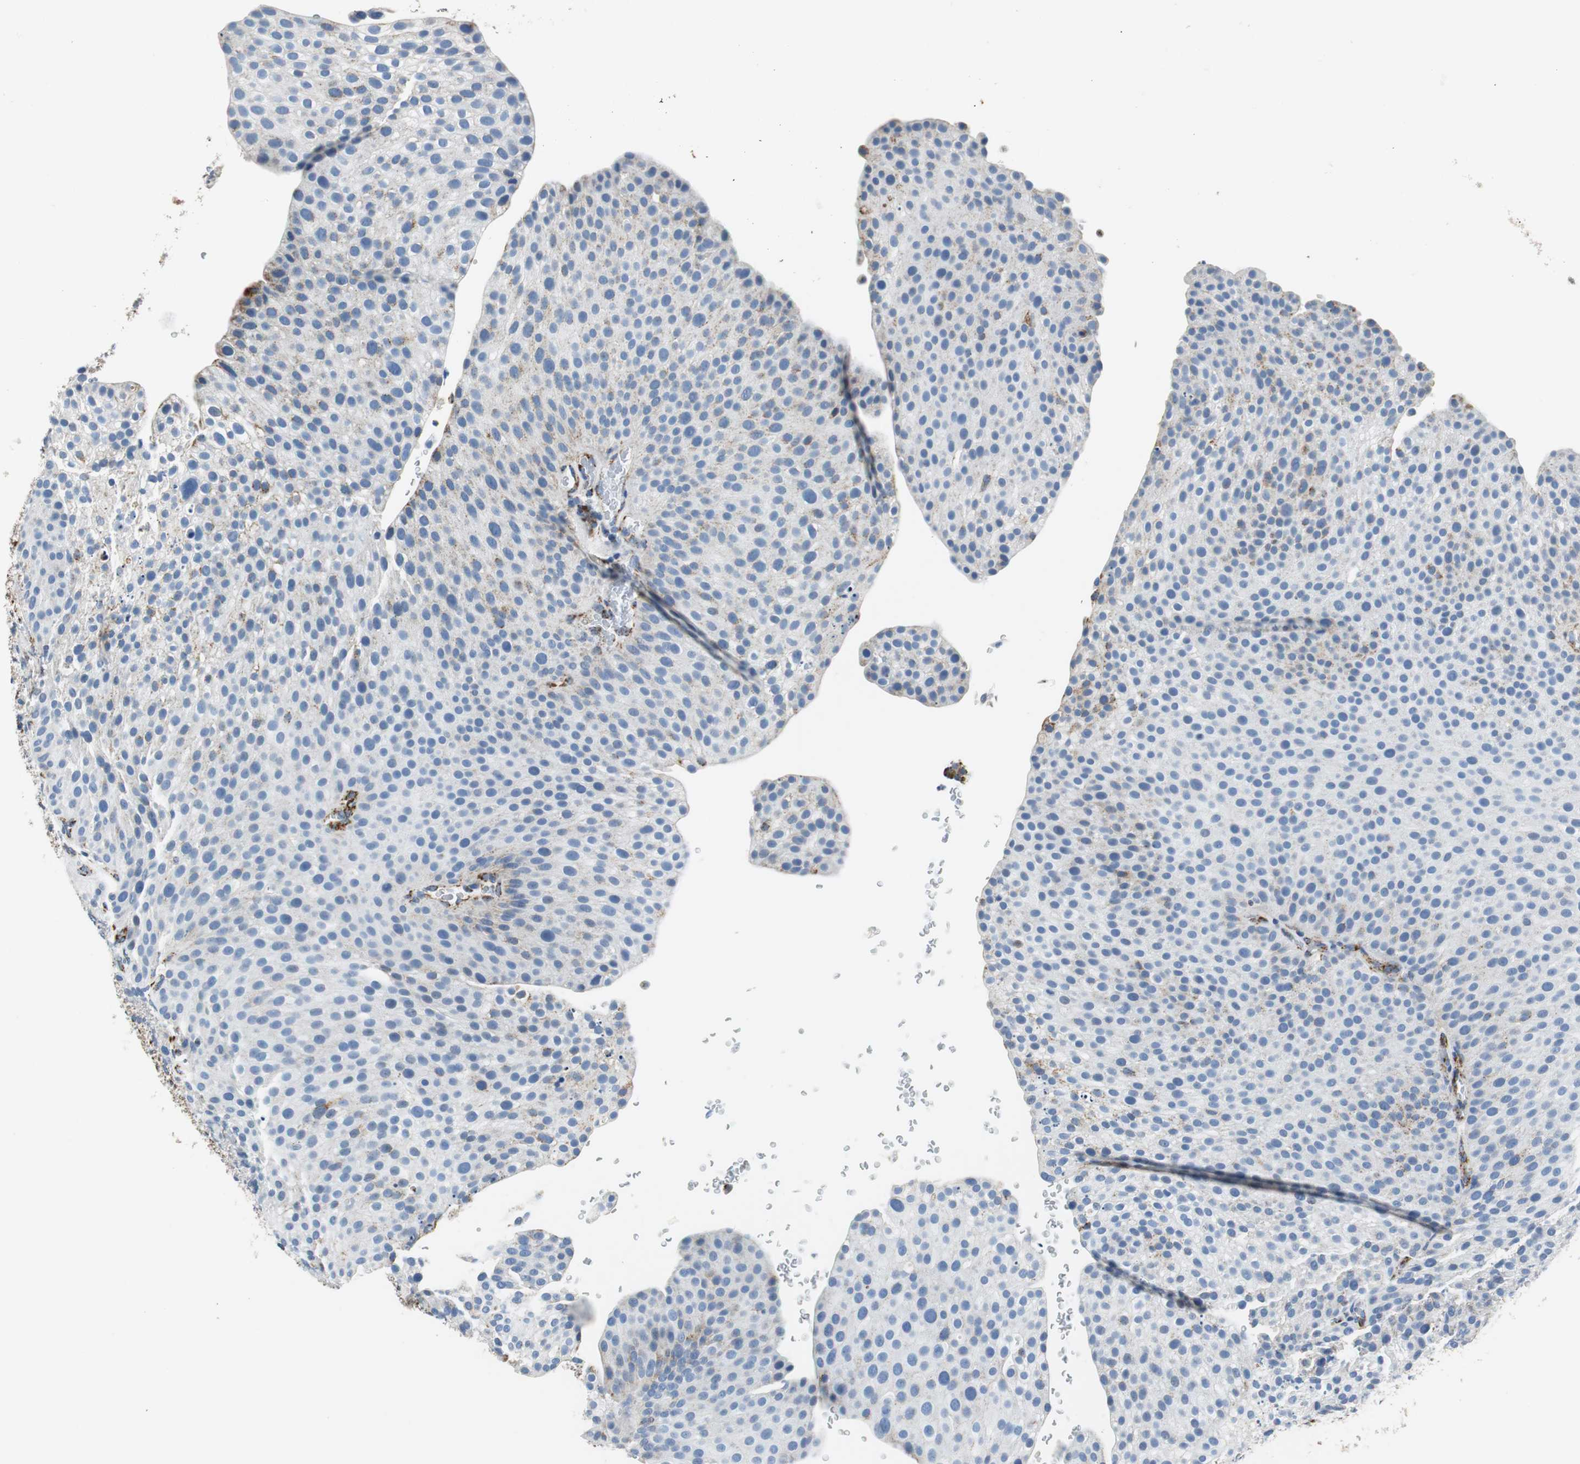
{"staining": {"intensity": "negative", "quantity": "none", "location": "none"}, "tissue": "urothelial cancer", "cell_type": "Tumor cells", "image_type": "cancer", "snomed": [{"axis": "morphology", "description": "Urothelial carcinoma, Low grade"}, {"axis": "topography", "description": "Smooth muscle"}, {"axis": "topography", "description": "Urinary bladder"}], "caption": "Immunohistochemical staining of human low-grade urothelial carcinoma shows no significant expression in tumor cells.", "gene": "C1QTNF7", "patient": {"sex": "male", "age": 60}}